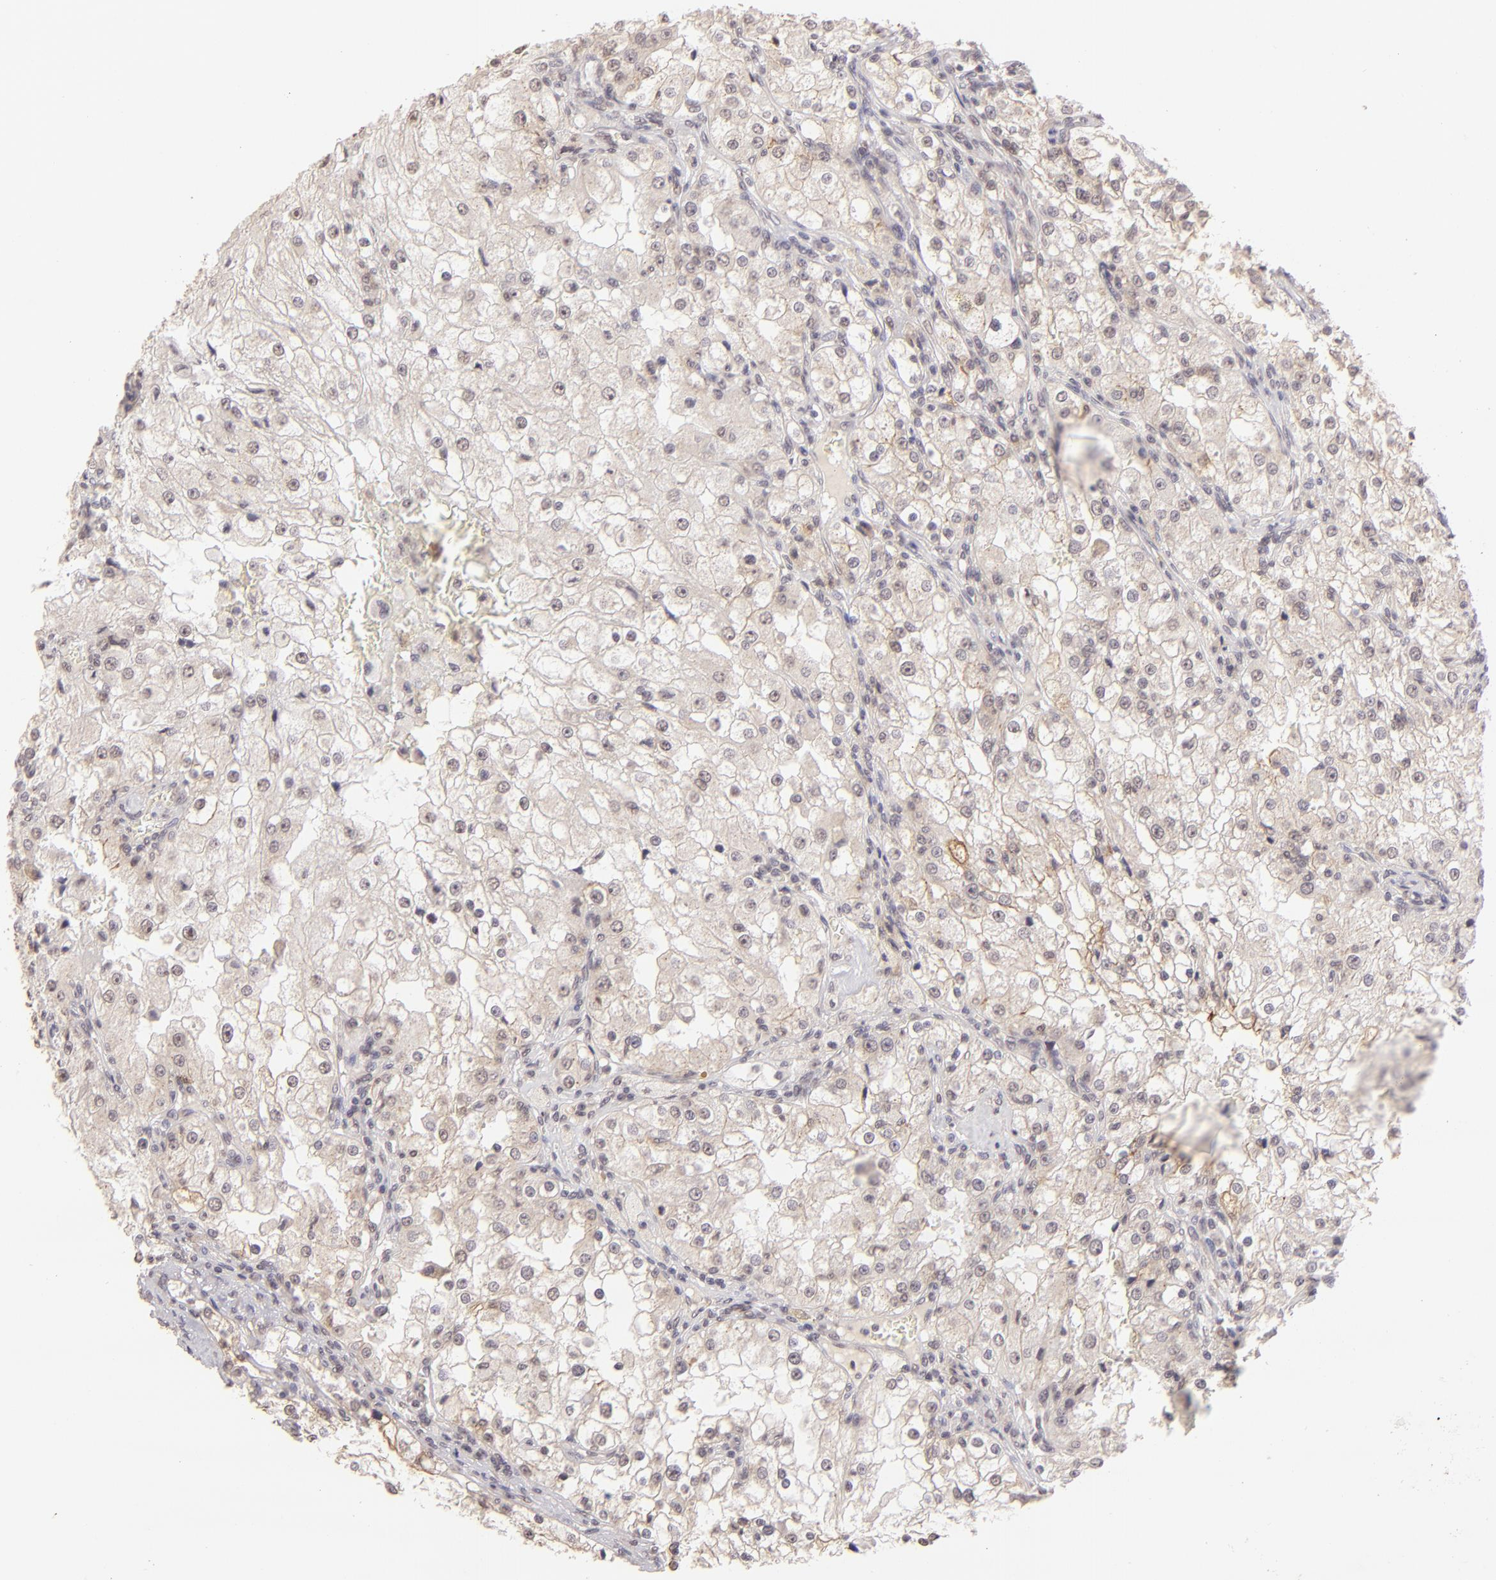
{"staining": {"intensity": "weak", "quantity": "25%-75%", "location": "cytoplasmic/membranous"}, "tissue": "renal cancer", "cell_type": "Tumor cells", "image_type": "cancer", "snomed": [{"axis": "morphology", "description": "Adenocarcinoma, NOS"}, {"axis": "topography", "description": "Kidney"}], "caption": "Immunohistochemistry histopathology image of neoplastic tissue: human renal adenocarcinoma stained using immunohistochemistry (IHC) demonstrates low levels of weak protein expression localized specifically in the cytoplasmic/membranous of tumor cells, appearing as a cytoplasmic/membranous brown color.", "gene": "CLDN1", "patient": {"sex": "female", "age": 74}}